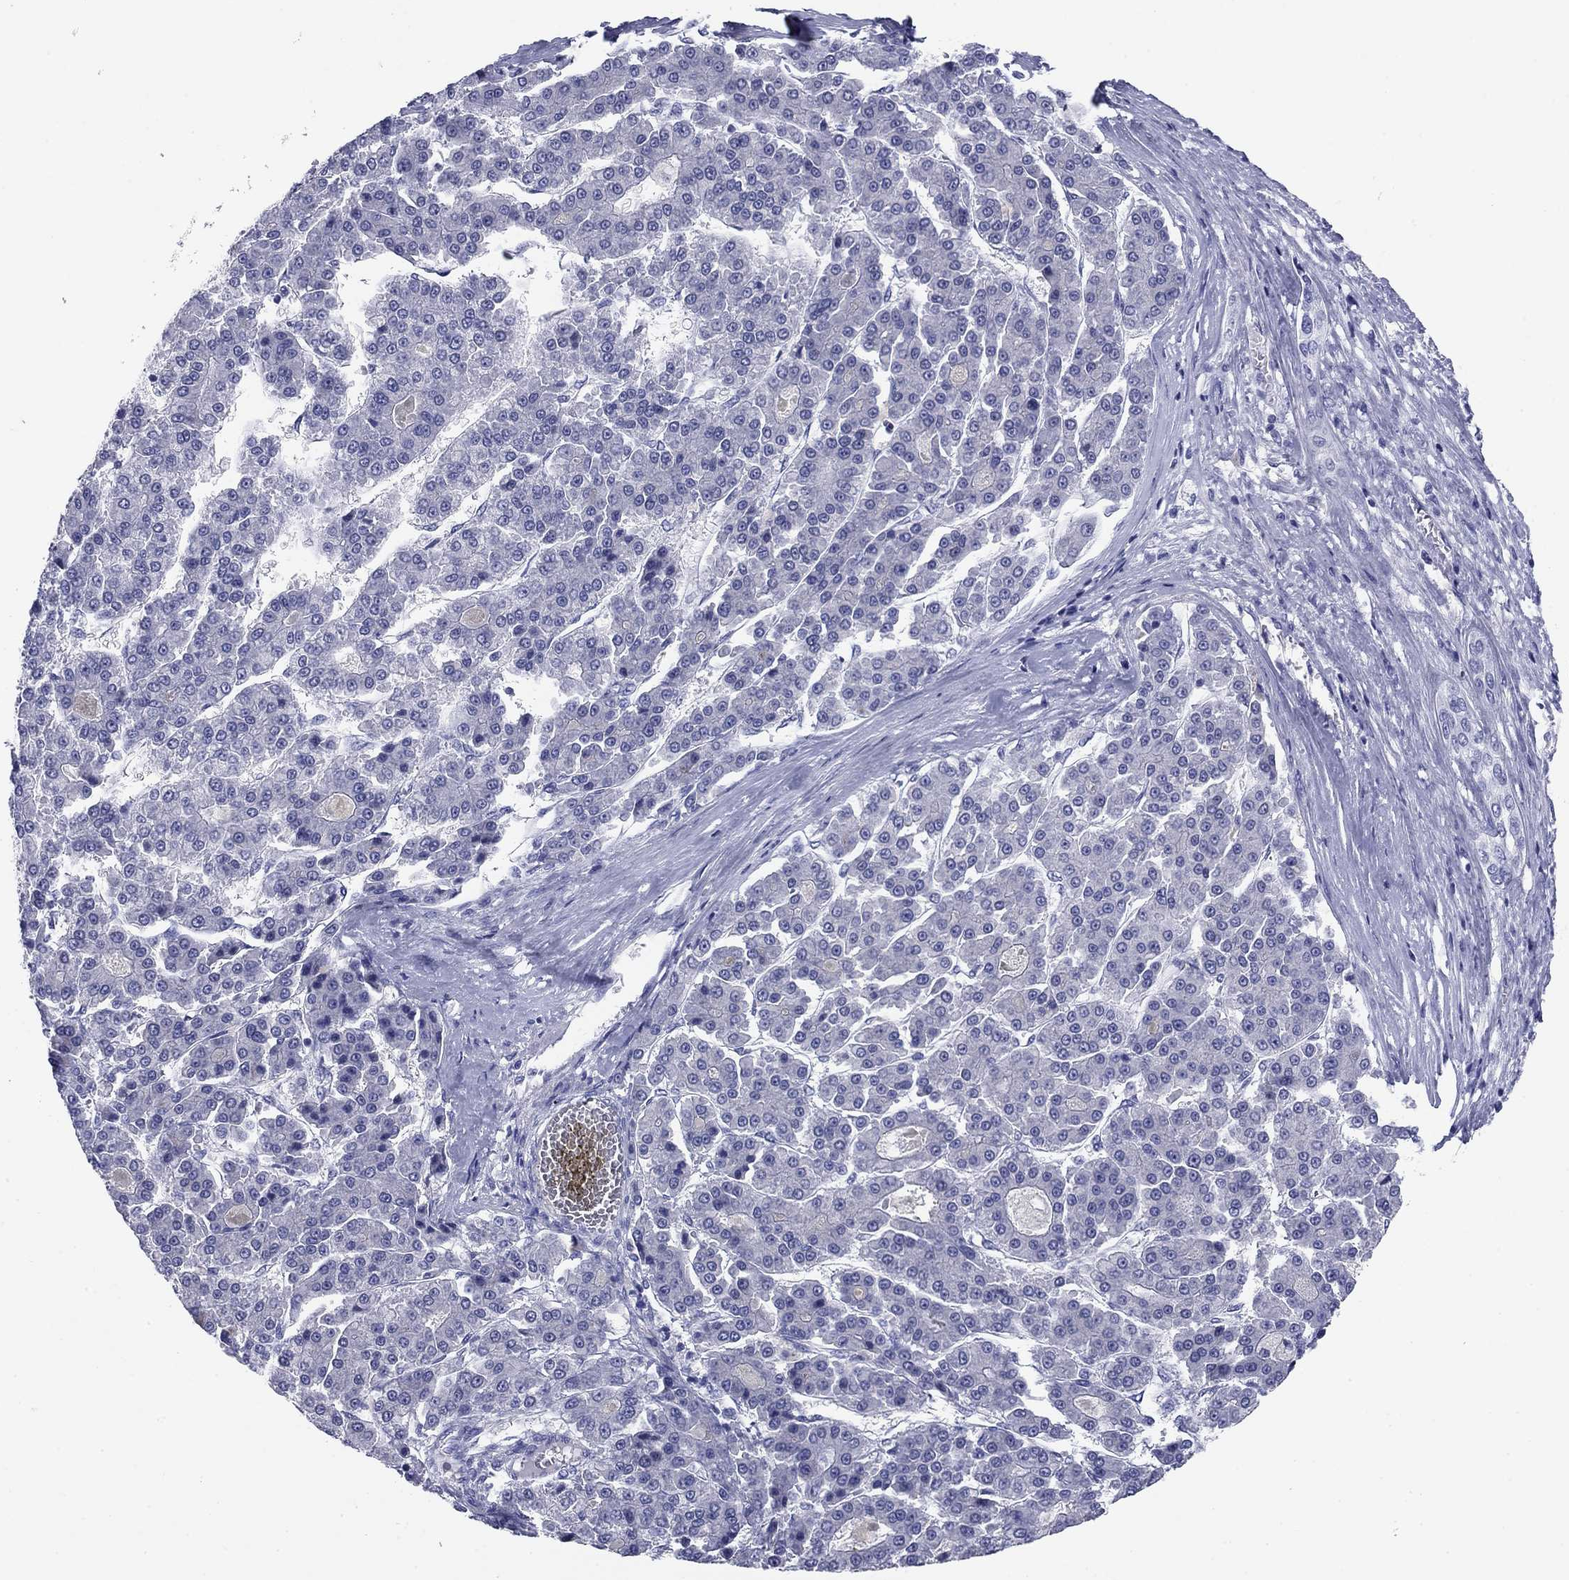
{"staining": {"intensity": "negative", "quantity": "none", "location": "none"}, "tissue": "liver cancer", "cell_type": "Tumor cells", "image_type": "cancer", "snomed": [{"axis": "morphology", "description": "Carcinoma, Hepatocellular, NOS"}, {"axis": "topography", "description": "Liver"}], "caption": "Immunohistochemical staining of liver cancer exhibits no significant expression in tumor cells. (DAB IHC visualized using brightfield microscopy, high magnification).", "gene": "KCNH1", "patient": {"sex": "male", "age": 70}}